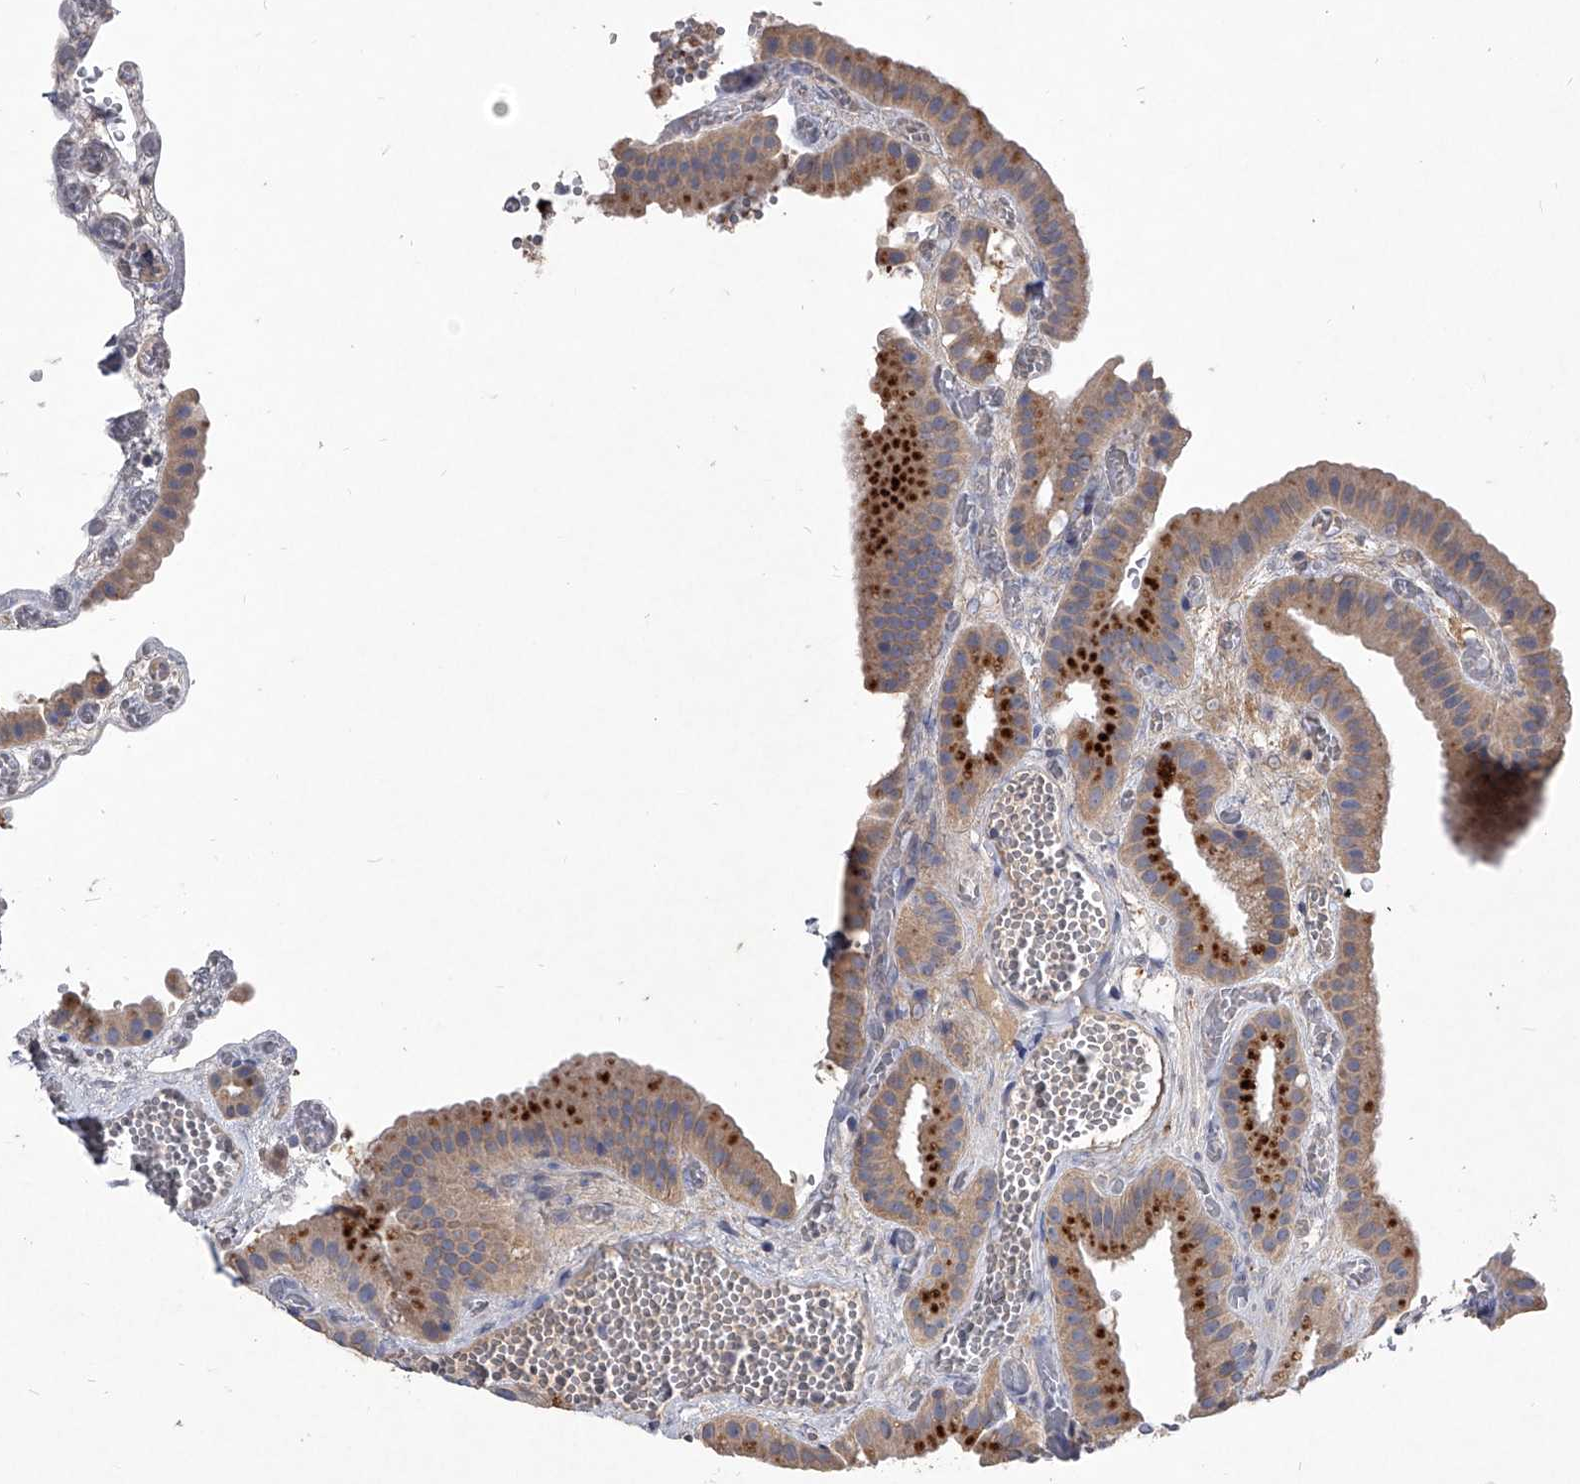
{"staining": {"intensity": "moderate", "quantity": ">75%", "location": "cytoplasmic/membranous"}, "tissue": "gallbladder", "cell_type": "Glandular cells", "image_type": "normal", "snomed": [{"axis": "morphology", "description": "Normal tissue, NOS"}, {"axis": "topography", "description": "Gallbladder"}], "caption": "Immunohistochemical staining of unremarkable human gallbladder shows >75% levels of moderate cytoplasmic/membranous protein expression in approximately >75% of glandular cells.", "gene": "C5", "patient": {"sex": "female", "age": 64}}